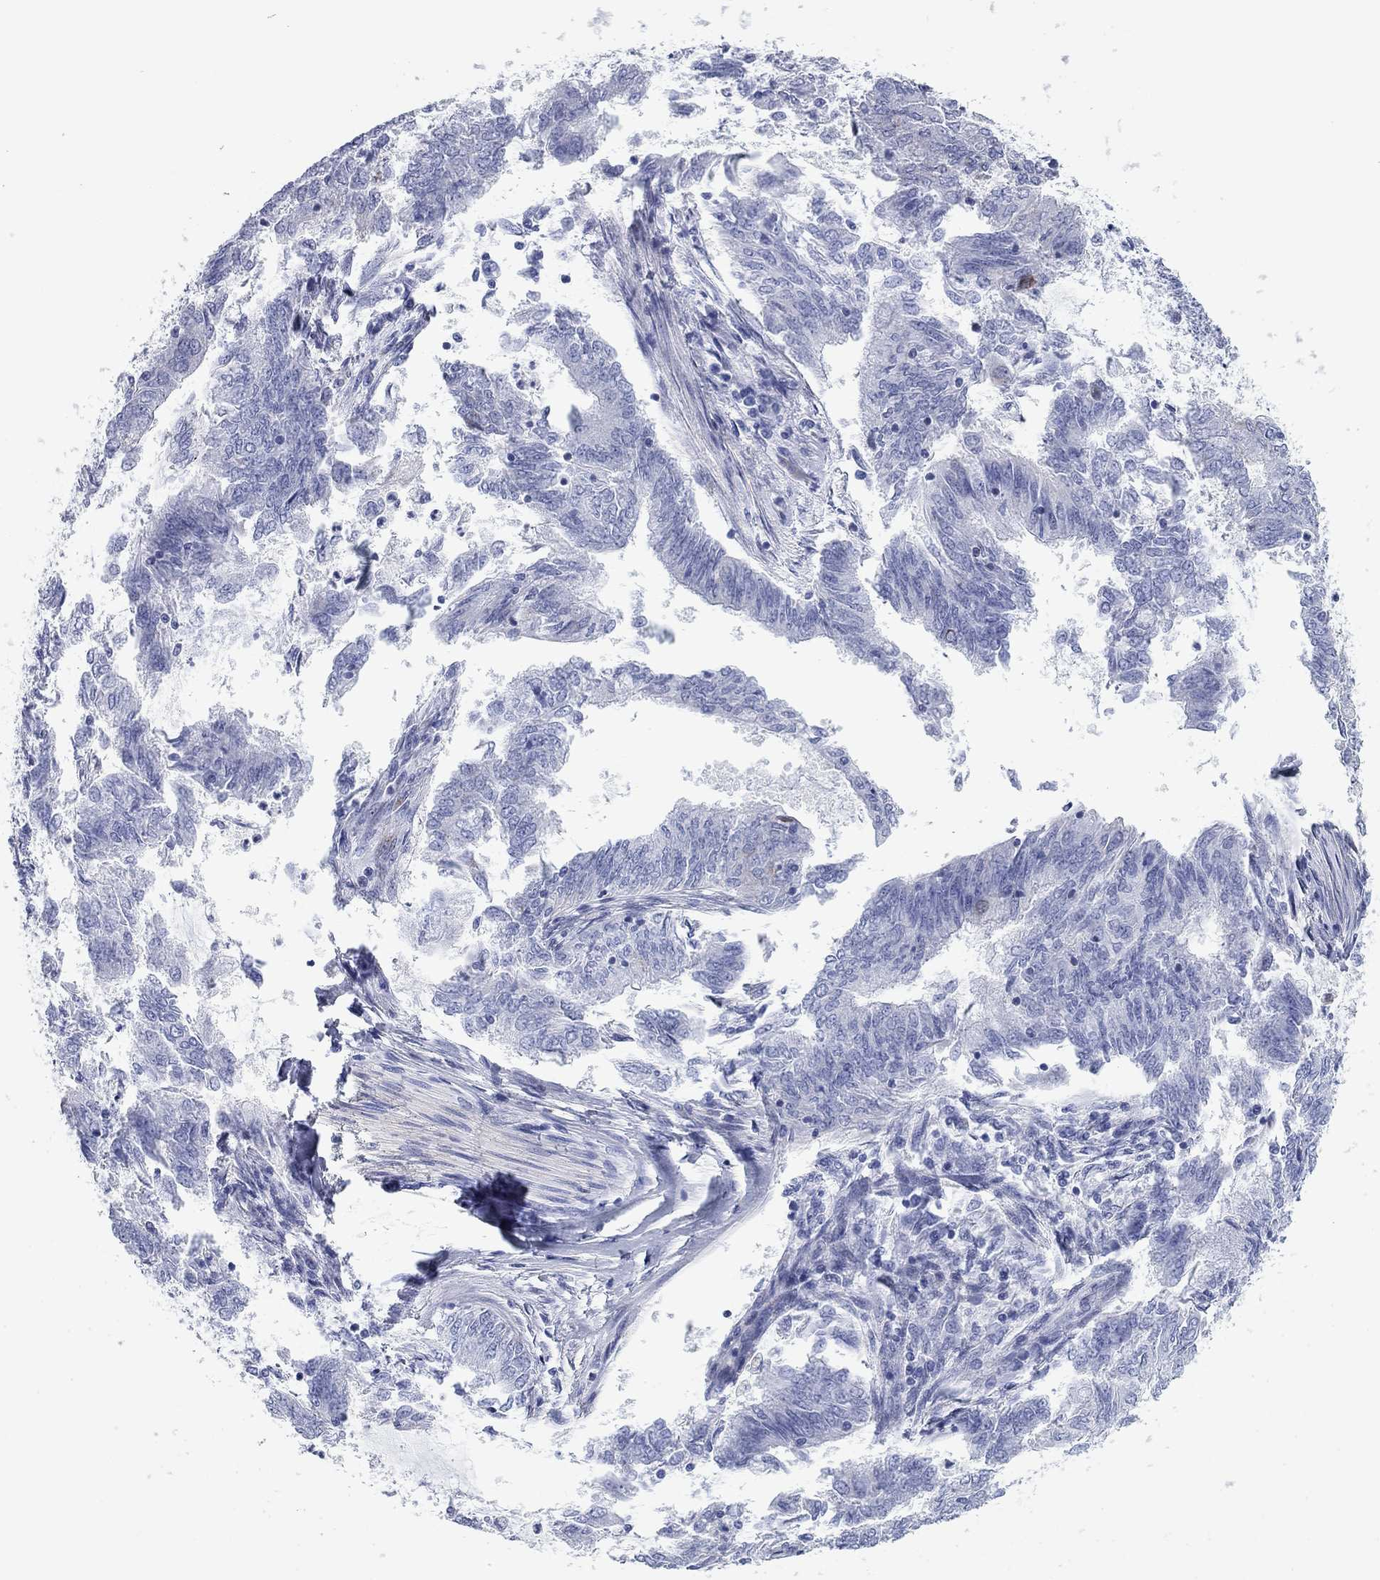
{"staining": {"intensity": "negative", "quantity": "none", "location": "none"}, "tissue": "endometrial cancer", "cell_type": "Tumor cells", "image_type": "cancer", "snomed": [{"axis": "morphology", "description": "Adenocarcinoma, NOS"}, {"axis": "topography", "description": "Endometrium"}], "caption": "IHC of human endometrial cancer (adenocarcinoma) reveals no staining in tumor cells.", "gene": "CHI3L2", "patient": {"sex": "female", "age": 62}}